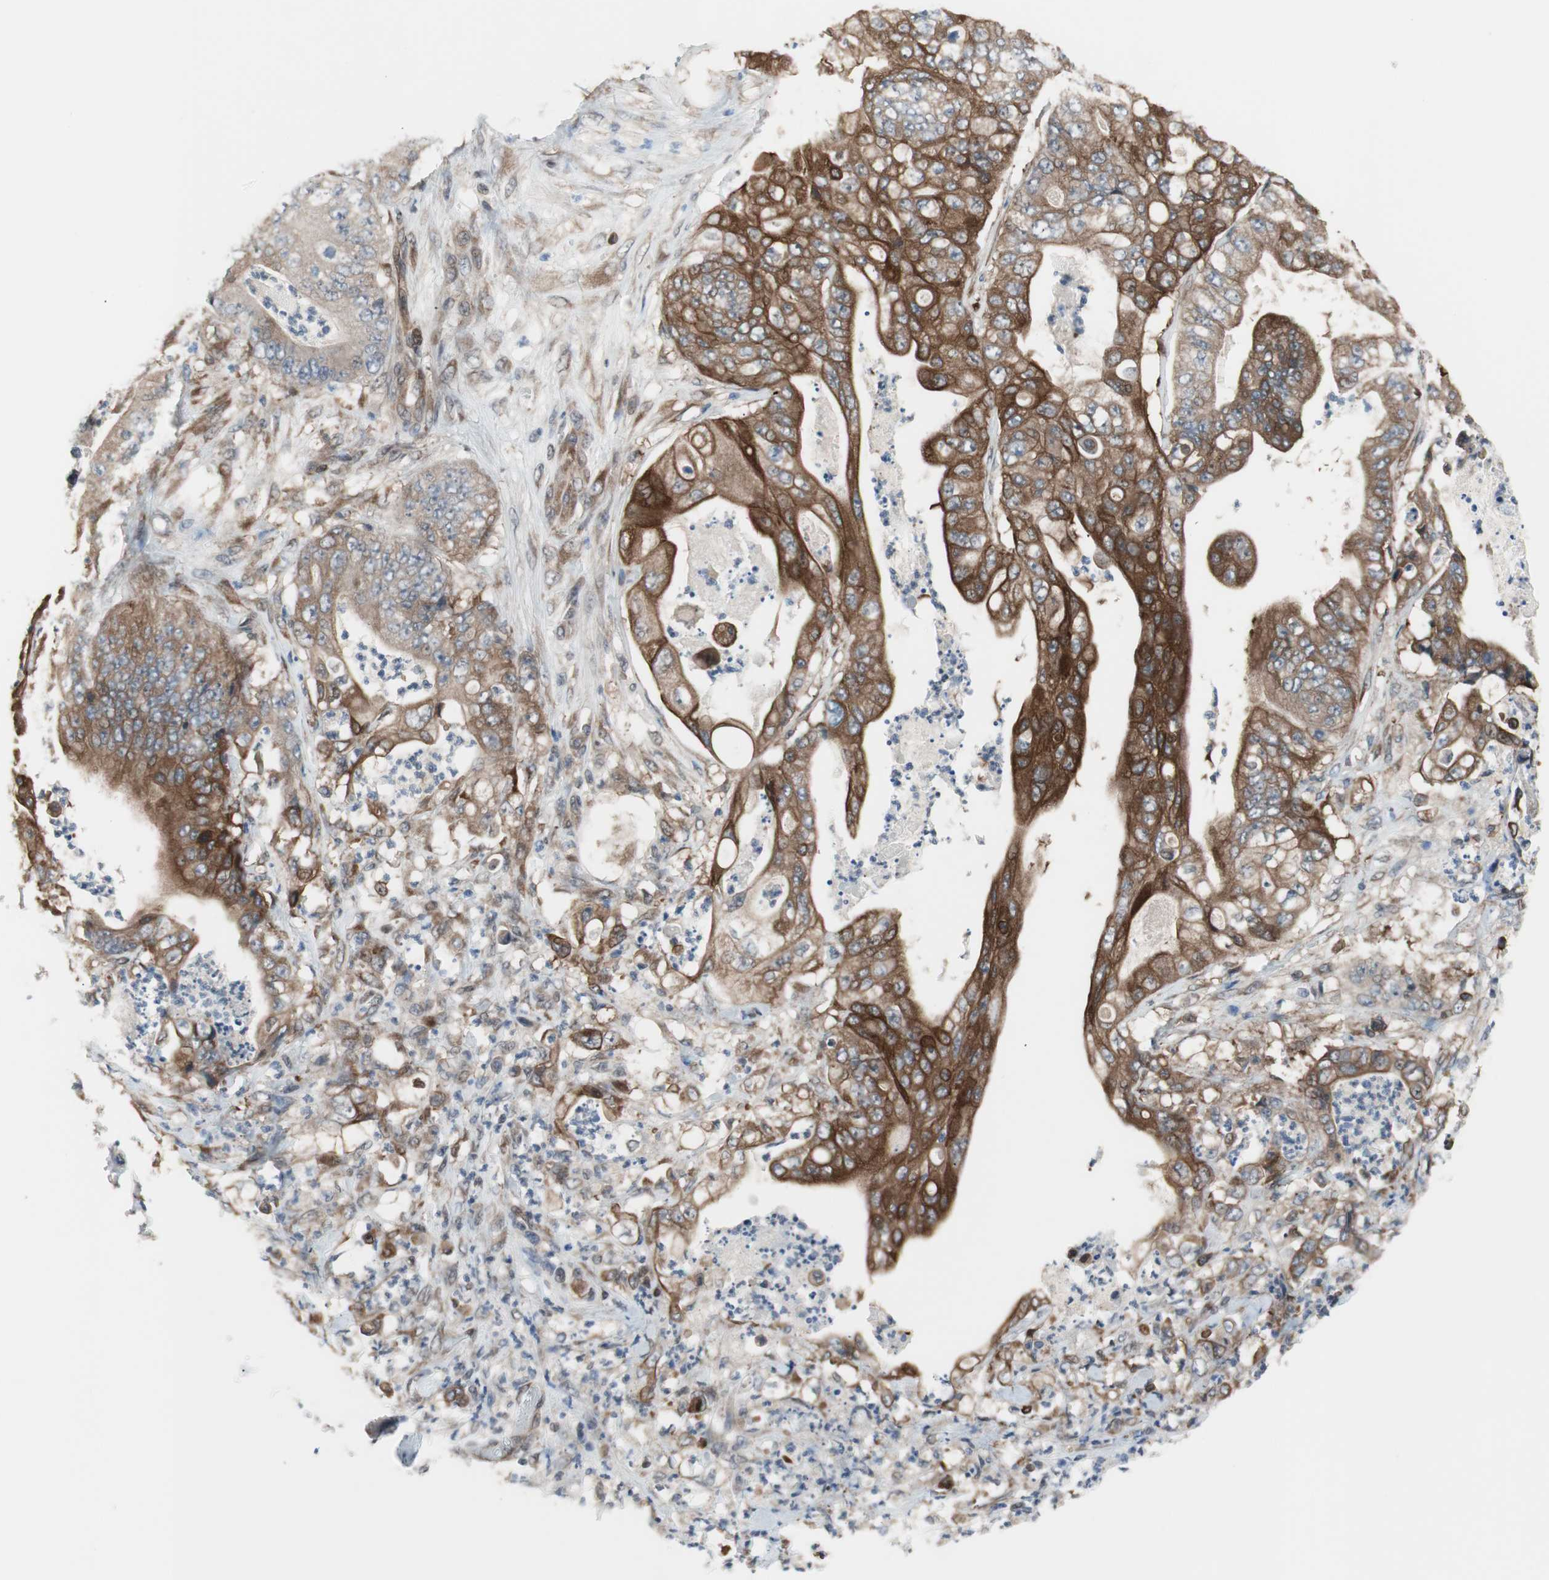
{"staining": {"intensity": "strong", "quantity": "25%-75%", "location": "cytoplasmic/membranous"}, "tissue": "stomach cancer", "cell_type": "Tumor cells", "image_type": "cancer", "snomed": [{"axis": "morphology", "description": "Adenocarcinoma, NOS"}, {"axis": "topography", "description": "Stomach"}], "caption": "IHC histopathology image of neoplastic tissue: stomach cancer (adenocarcinoma) stained using immunohistochemistry exhibits high levels of strong protein expression localized specifically in the cytoplasmic/membranous of tumor cells, appearing as a cytoplasmic/membranous brown color.", "gene": "ZNF512B", "patient": {"sex": "female", "age": 73}}